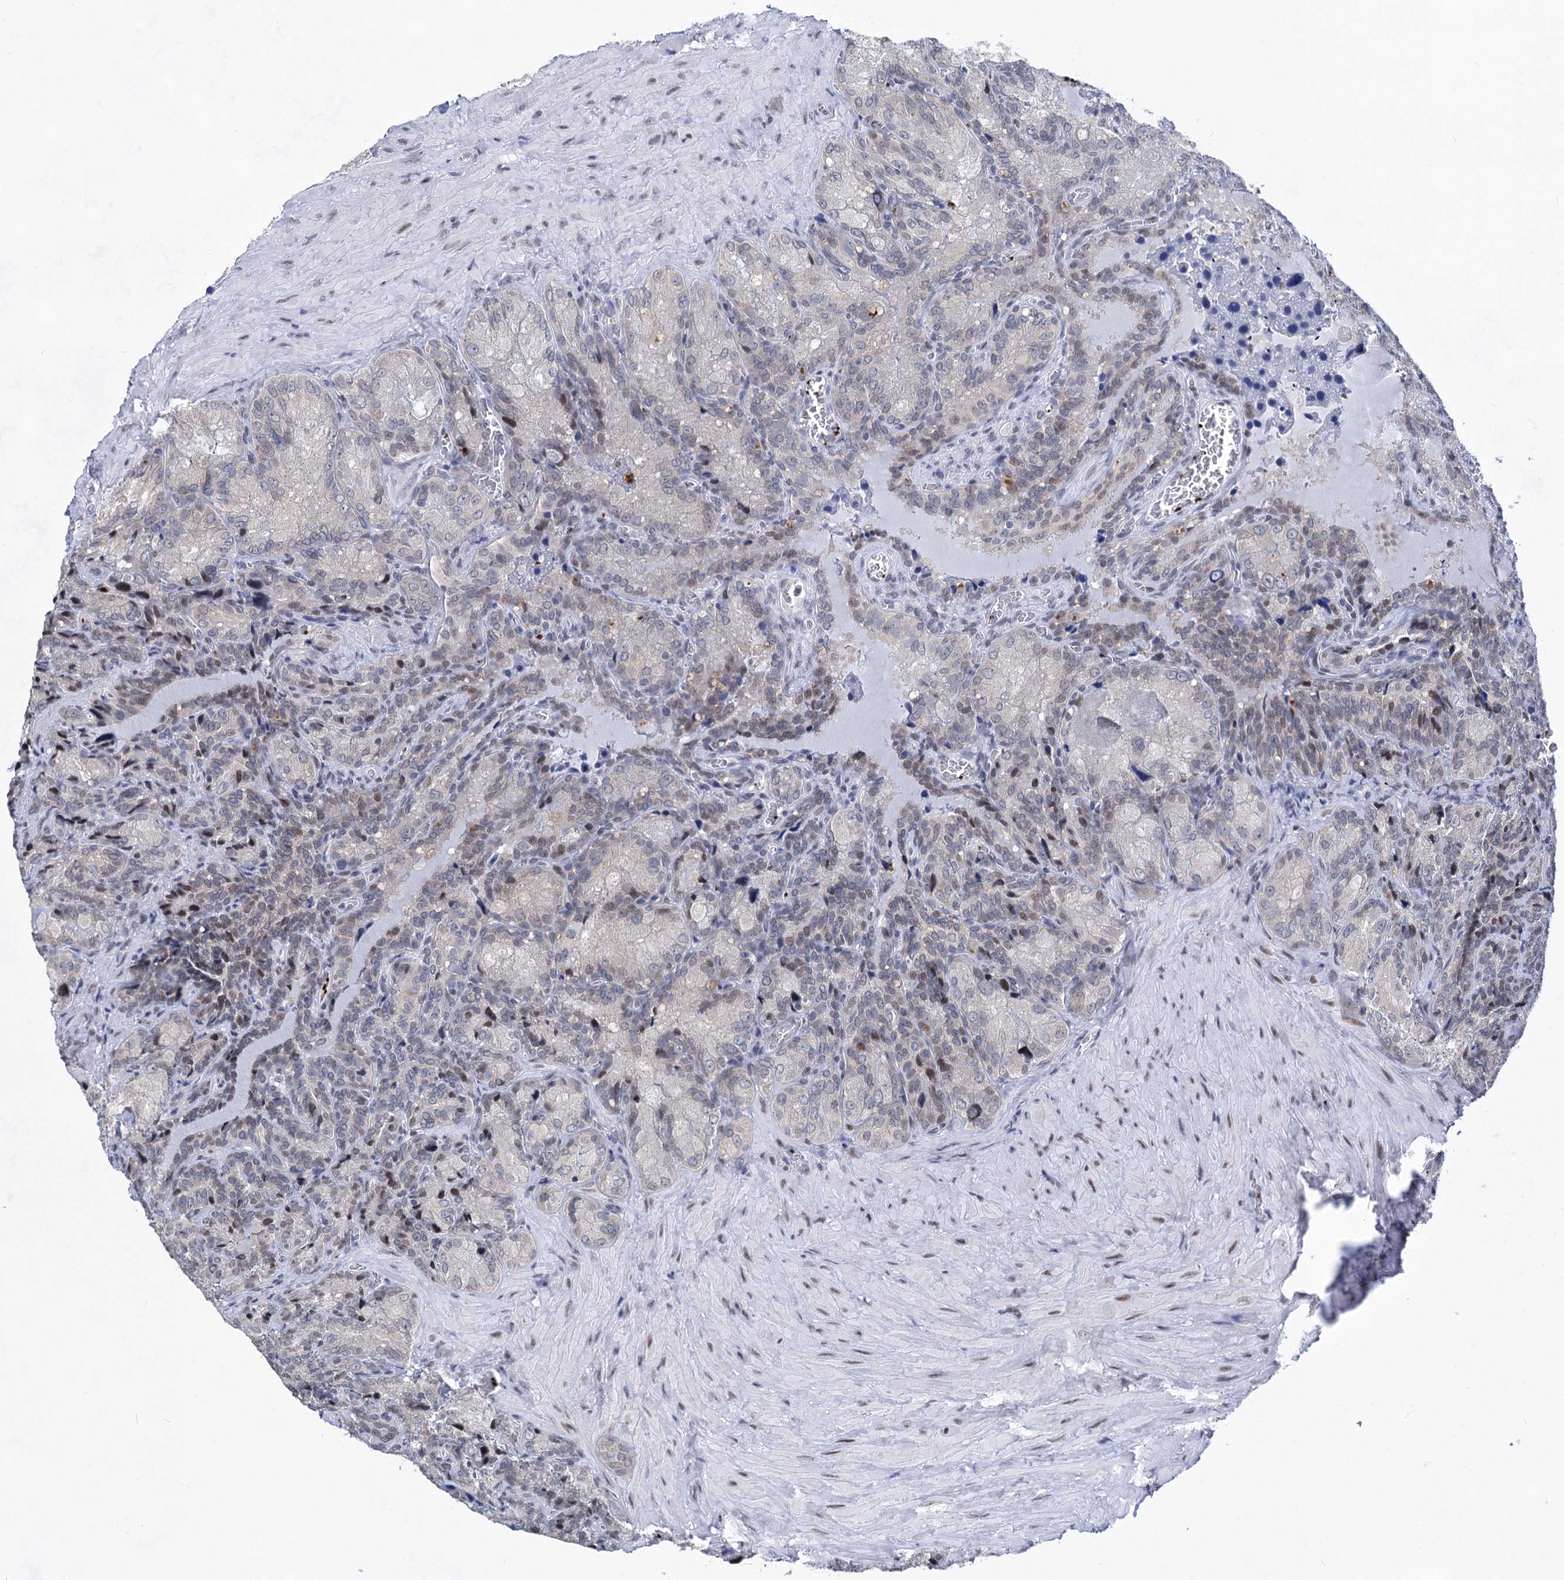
{"staining": {"intensity": "weak", "quantity": "<25%", "location": "nuclear"}, "tissue": "seminal vesicle", "cell_type": "Glandular cells", "image_type": "normal", "snomed": [{"axis": "morphology", "description": "Normal tissue, NOS"}, {"axis": "topography", "description": "Seminal veicle"}], "caption": "DAB (3,3'-diaminobenzidine) immunohistochemical staining of normal human seminal vesicle shows no significant positivity in glandular cells.", "gene": "MON2", "patient": {"sex": "male", "age": 62}}